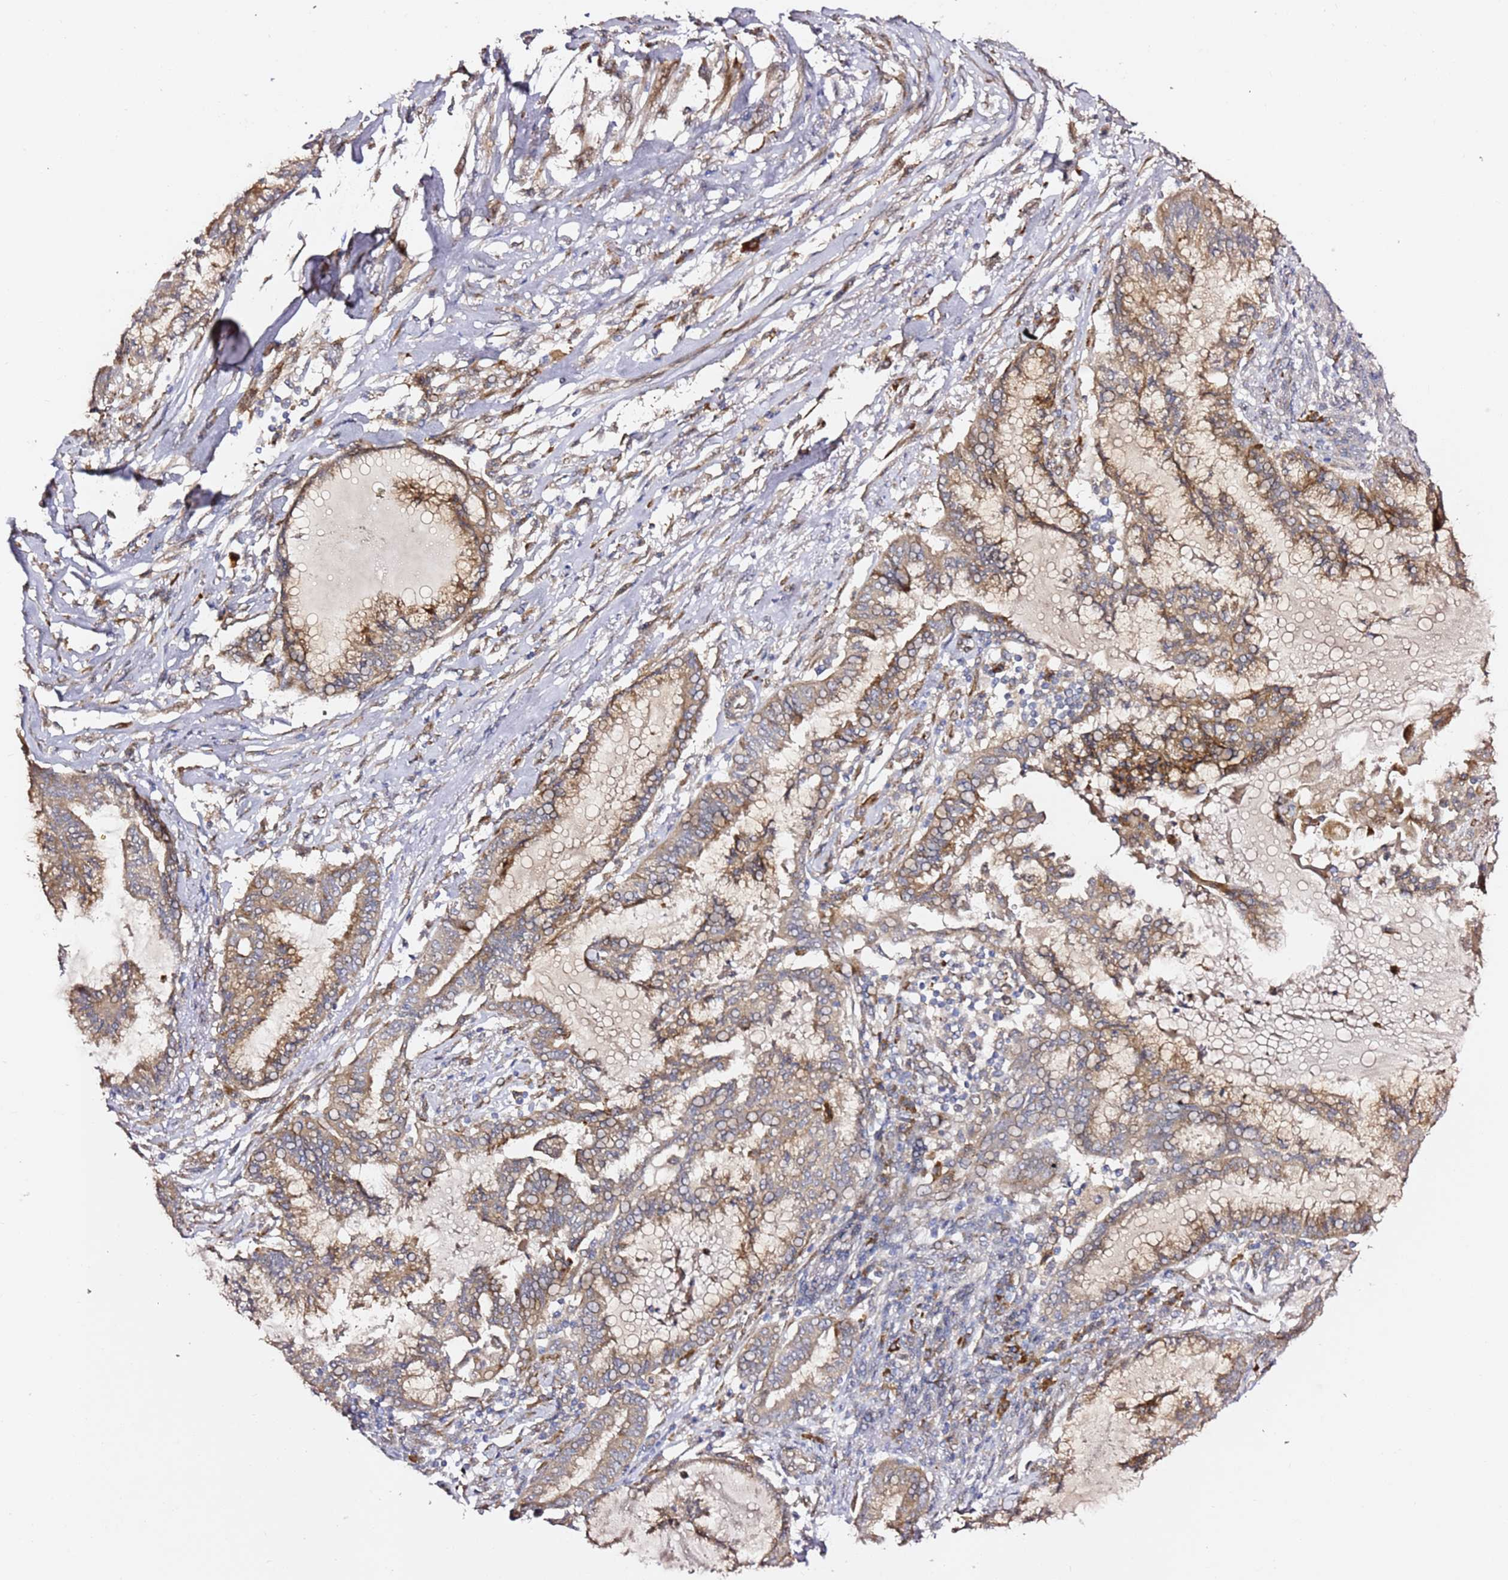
{"staining": {"intensity": "weak", "quantity": "25%-75%", "location": "cytoplasmic/membranous"}, "tissue": "endometrial cancer", "cell_type": "Tumor cells", "image_type": "cancer", "snomed": [{"axis": "morphology", "description": "Adenocarcinoma, NOS"}, {"axis": "topography", "description": "Endometrium"}], "caption": "Protein staining of adenocarcinoma (endometrial) tissue shows weak cytoplasmic/membranous expression in about 25%-75% of tumor cells.", "gene": "HSD17B7", "patient": {"sex": "female", "age": 86}}